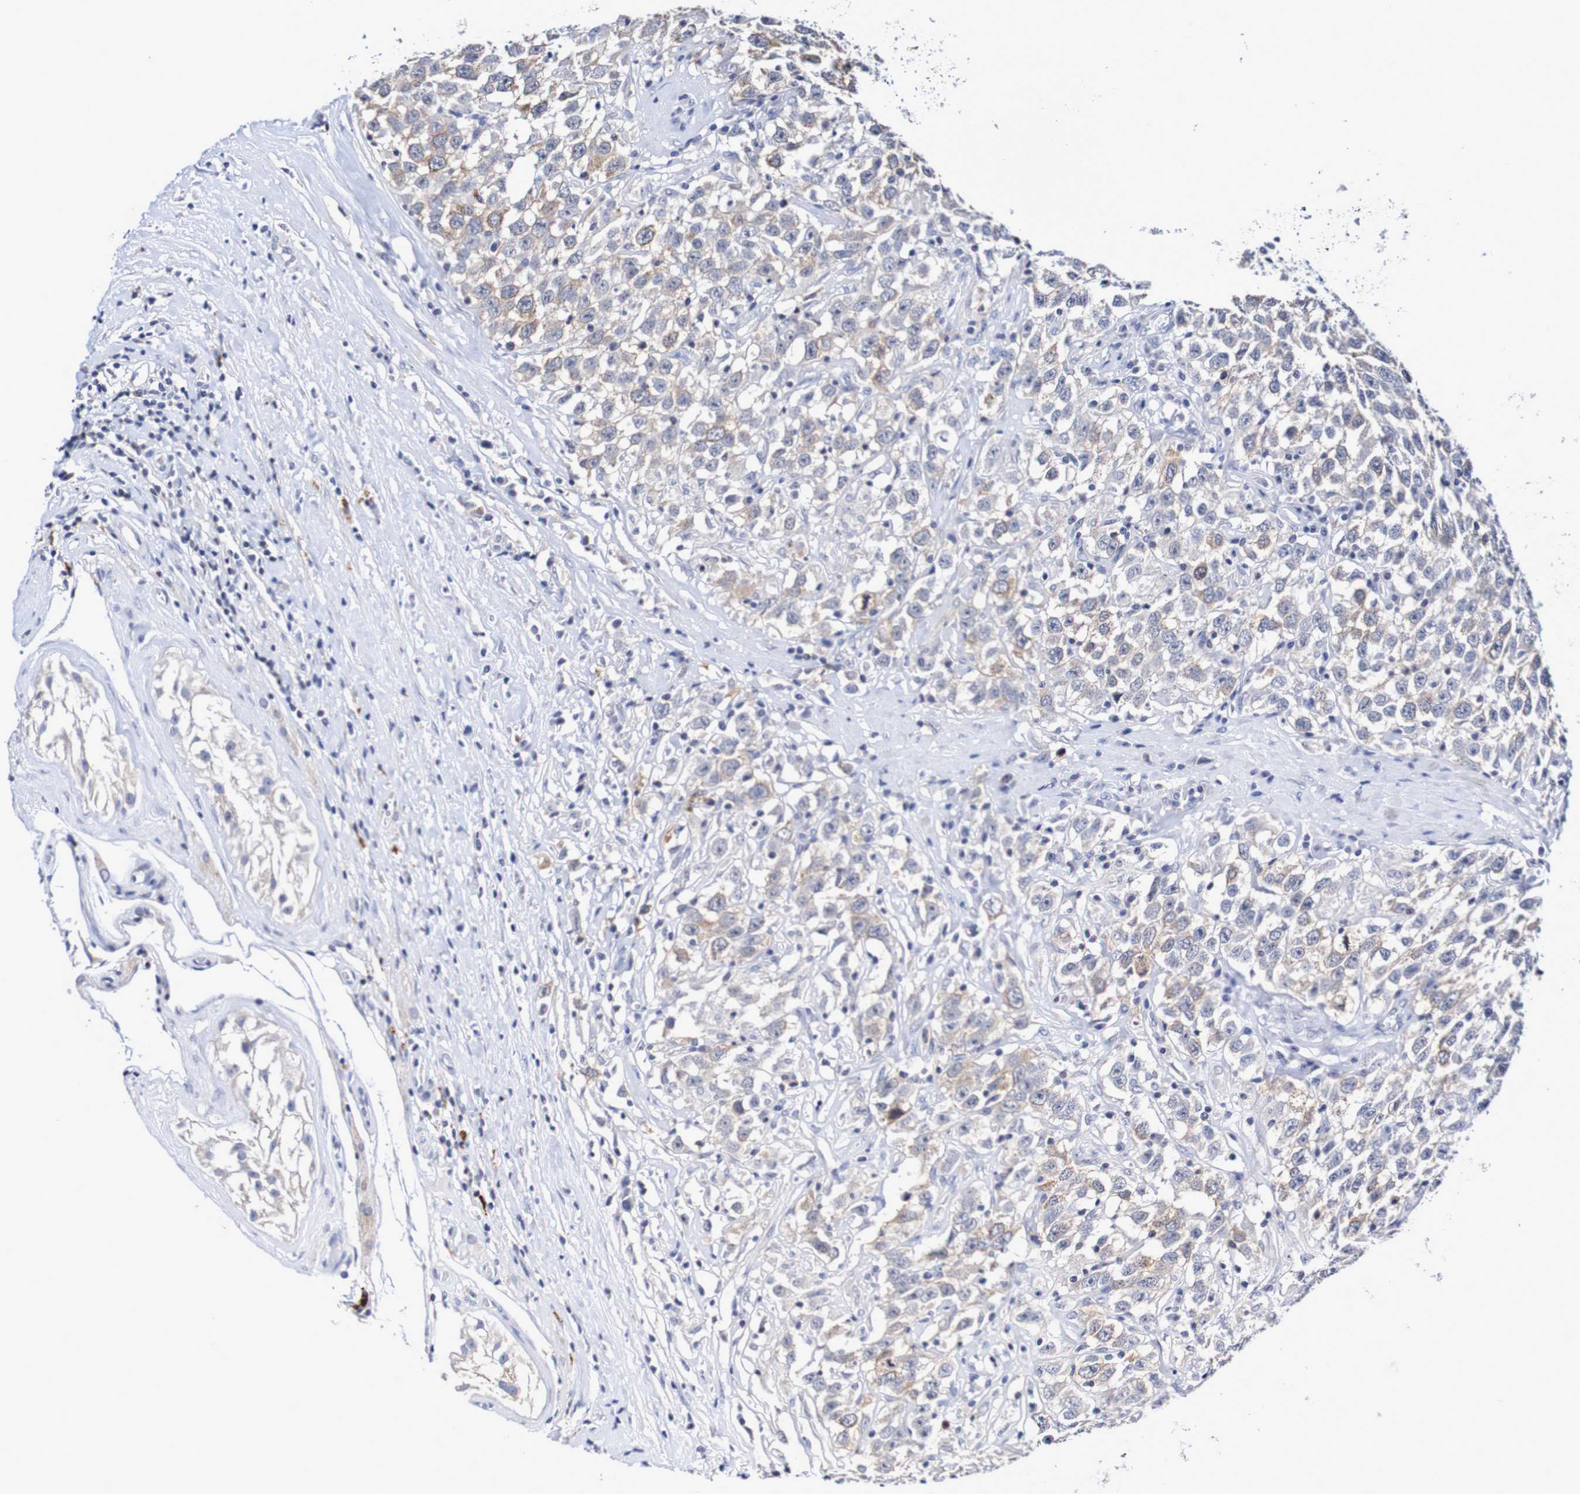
{"staining": {"intensity": "weak", "quantity": "<25%", "location": "cytoplasmic/membranous"}, "tissue": "testis cancer", "cell_type": "Tumor cells", "image_type": "cancer", "snomed": [{"axis": "morphology", "description": "Seminoma, NOS"}, {"axis": "topography", "description": "Testis"}], "caption": "High power microscopy micrograph of an immunohistochemistry (IHC) image of testis seminoma, revealing no significant expression in tumor cells.", "gene": "ACVR1C", "patient": {"sex": "male", "age": 41}}